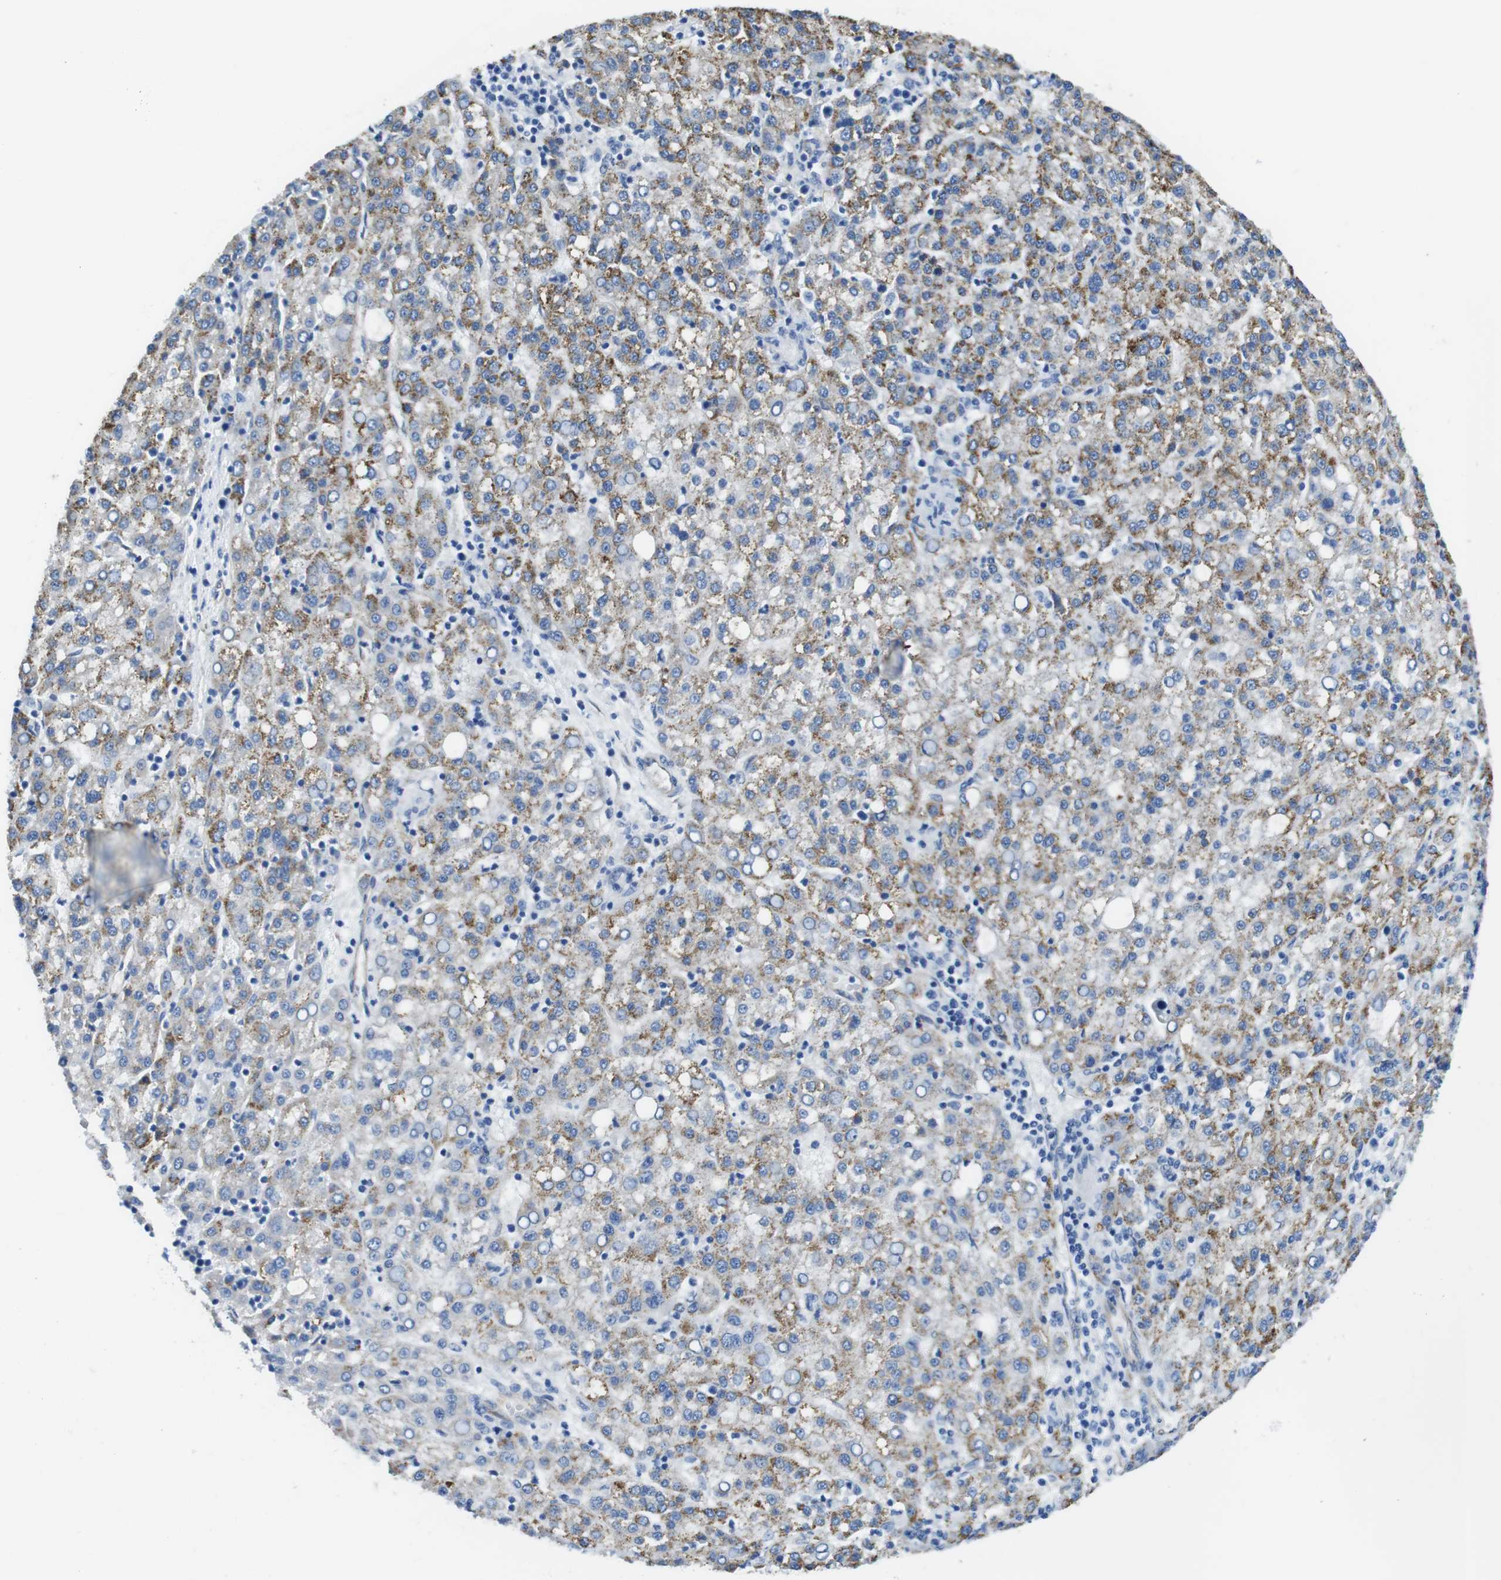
{"staining": {"intensity": "moderate", "quantity": ">75%", "location": "cytoplasmic/membranous"}, "tissue": "liver cancer", "cell_type": "Tumor cells", "image_type": "cancer", "snomed": [{"axis": "morphology", "description": "Carcinoma, Hepatocellular, NOS"}, {"axis": "topography", "description": "Liver"}], "caption": "Tumor cells reveal medium levels of moderate cytoplasmic/membranous expression in approximately >75% of cells in liver cancer (hepatocellular carcinoma). (Stains: DAB (3,3'-diaminobenzidine) in brown, nuclei in blue, Microscopy: brightfield microscopy at high magnification).", "gene": "CDH8", "patient": {"sex": "female", "age": 58}}